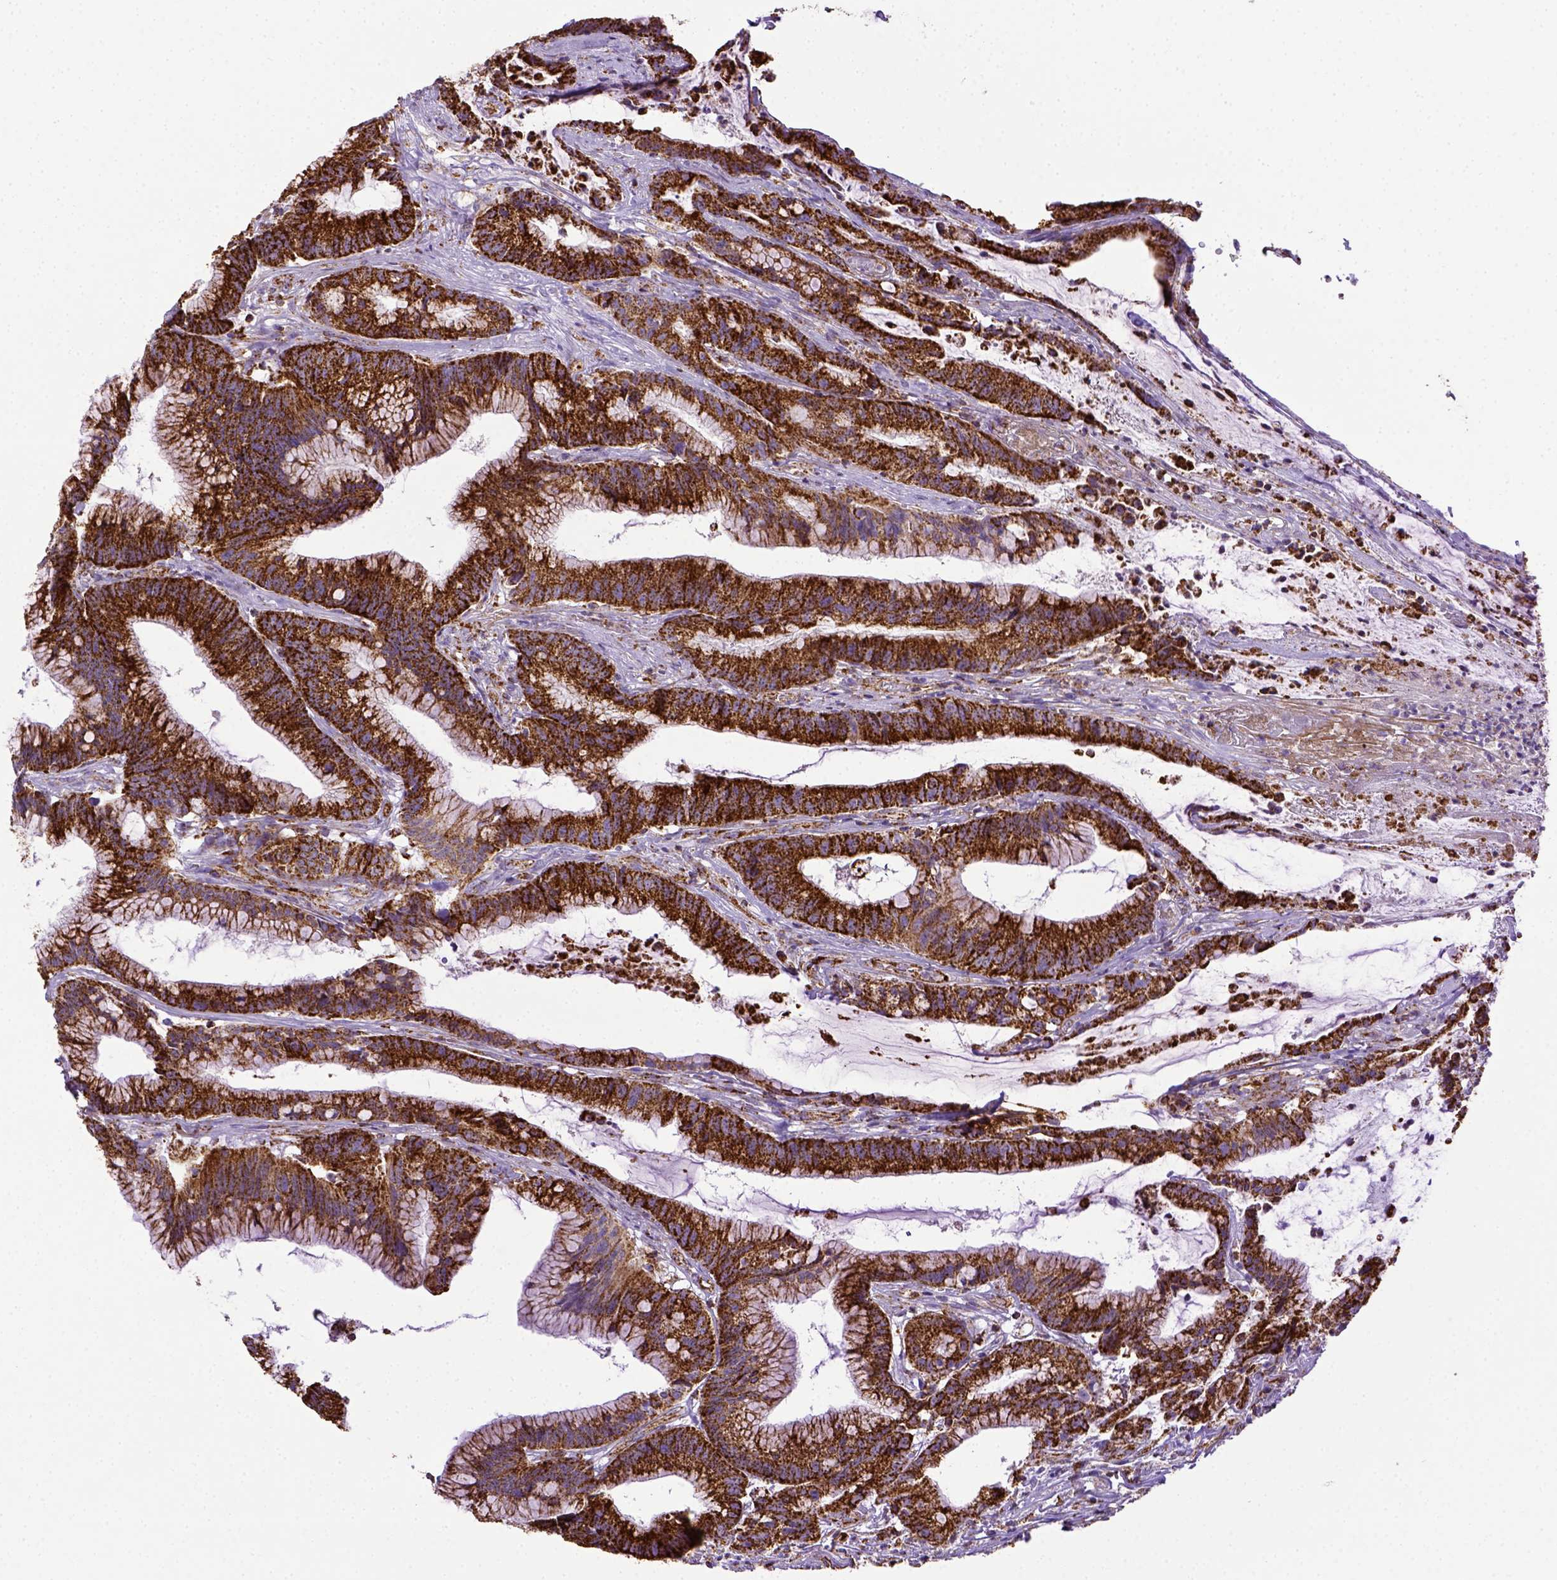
{"staining": {"intensity": "strong", "quantity": ">75%", "location": "cytoplasmic/membranous"}, "tissue": "colorectal cancer", "cell_type": "Tumor cells", "image_type": "cancer", "snomed": [{"axis": "morphology", "description": "Adenocarcinoma, NOS"}, {"axis": "topography", "description": "Colon"}], "caption": "A histopathology image showing strong cytoplasmic/membranous positivity in approximately >75% of tumor cells in colorectal cancer, as visualized by brown immunohistochemical staining.", "gene": "MT-CO1", "patient": {"sex": "female", "age": 78}}